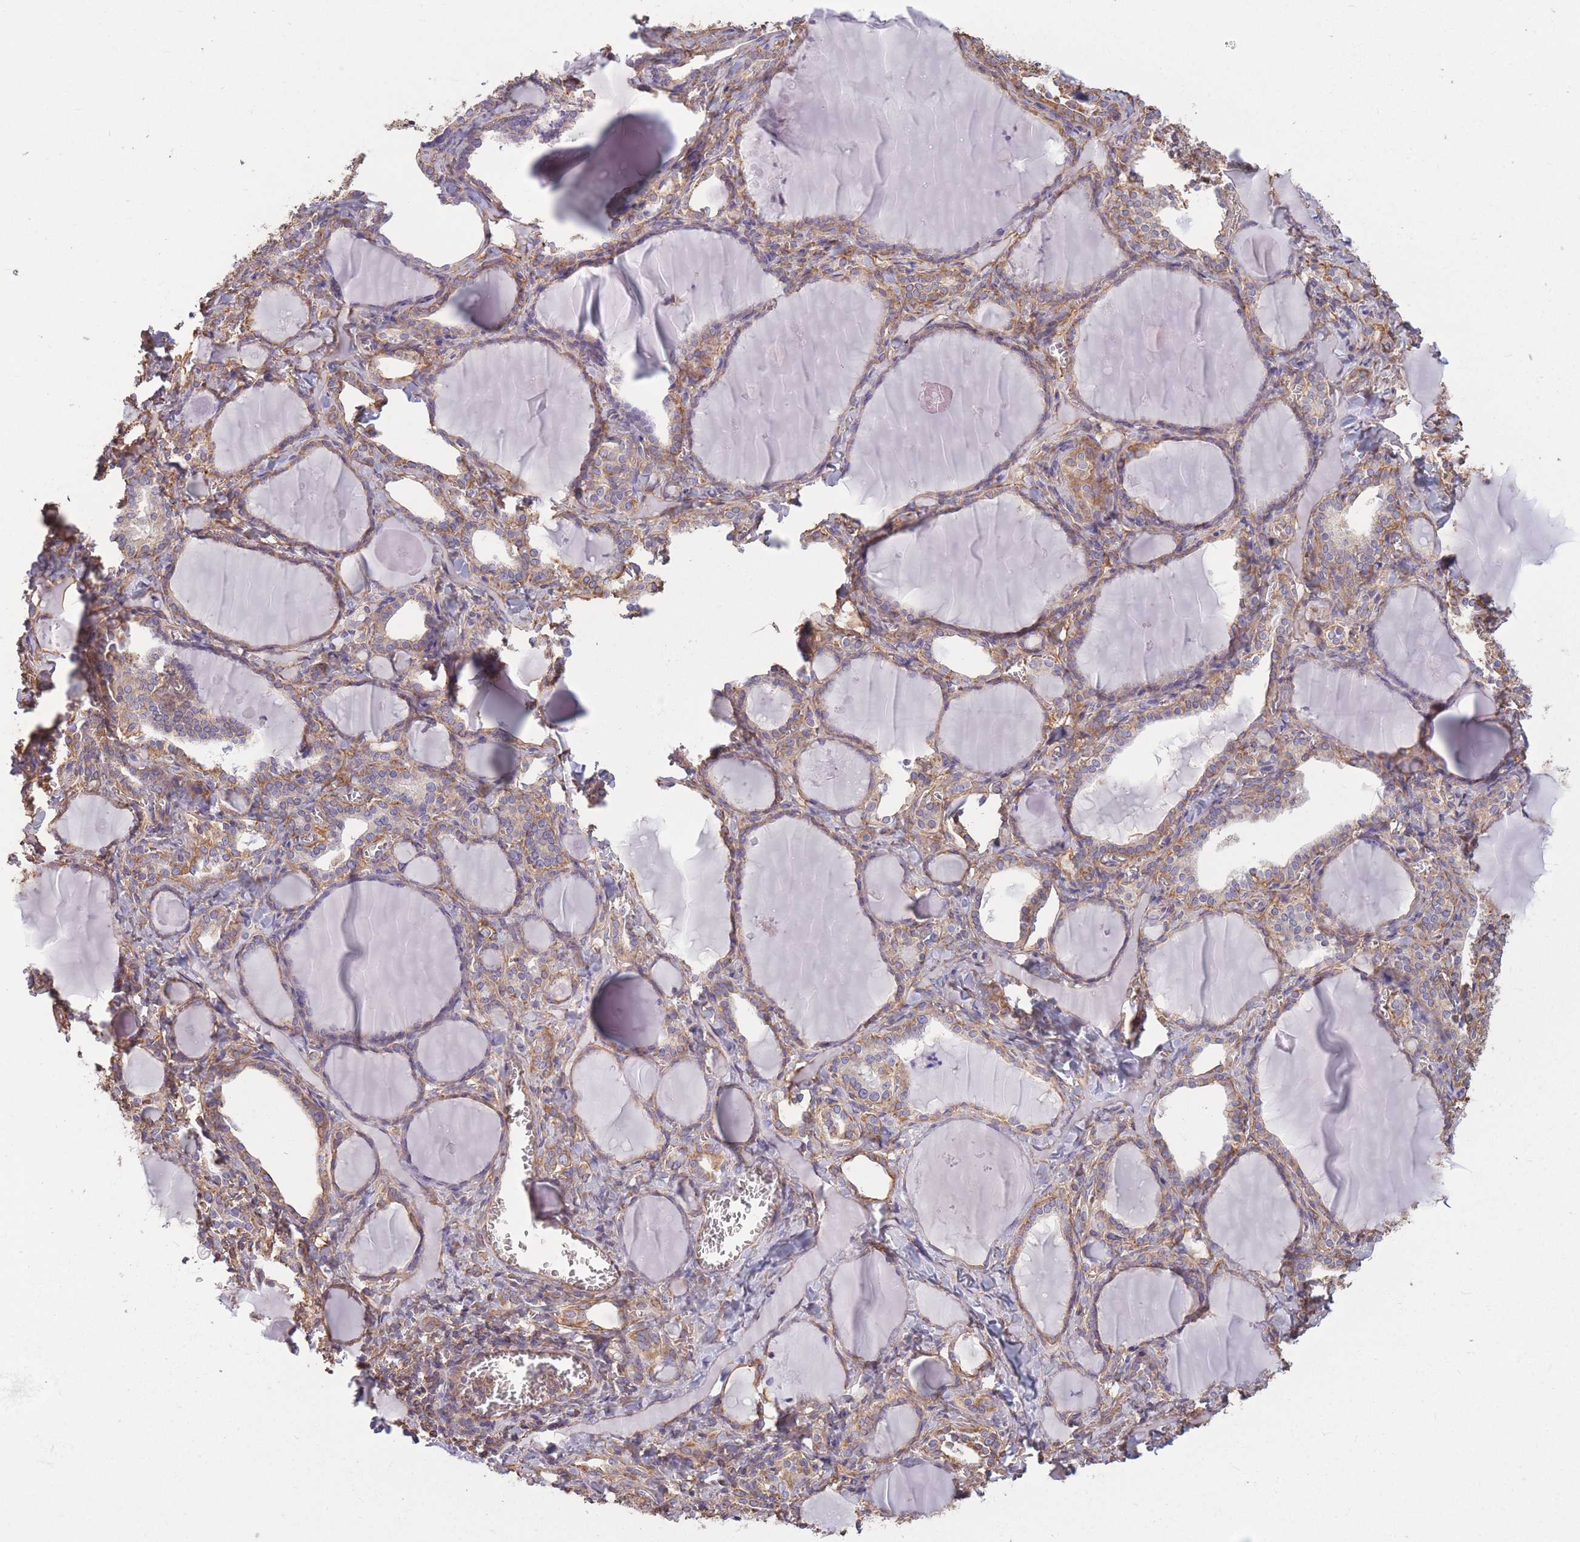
{"staining": {"intensity": "weak", "quantity": "25%-75%", "location": "cytoplasmic/membranous"}, "tissue": "thyroid gland", "cell_type": "Glandular cells", "image_type": "normal", "snomed": [{"axis": "morphology", "description": "Normal tissue, NOS"}, {"axis": "topography", "description": "Thyroid gland"}], "caption": "DAB (3,3'-diaminobenzidine) immunohistochemical staining of normal human thyroid gland exhibits weak cytoplasmic/membranous protein staining in approximately 25%-75% of glandular cells. (DAB (3,3'-diaminobenzidine) IHC, brown staining for protein, blue staining for nuclei).", "gene": "ADD1", "patient": {"sex": "female", "age": 42}}